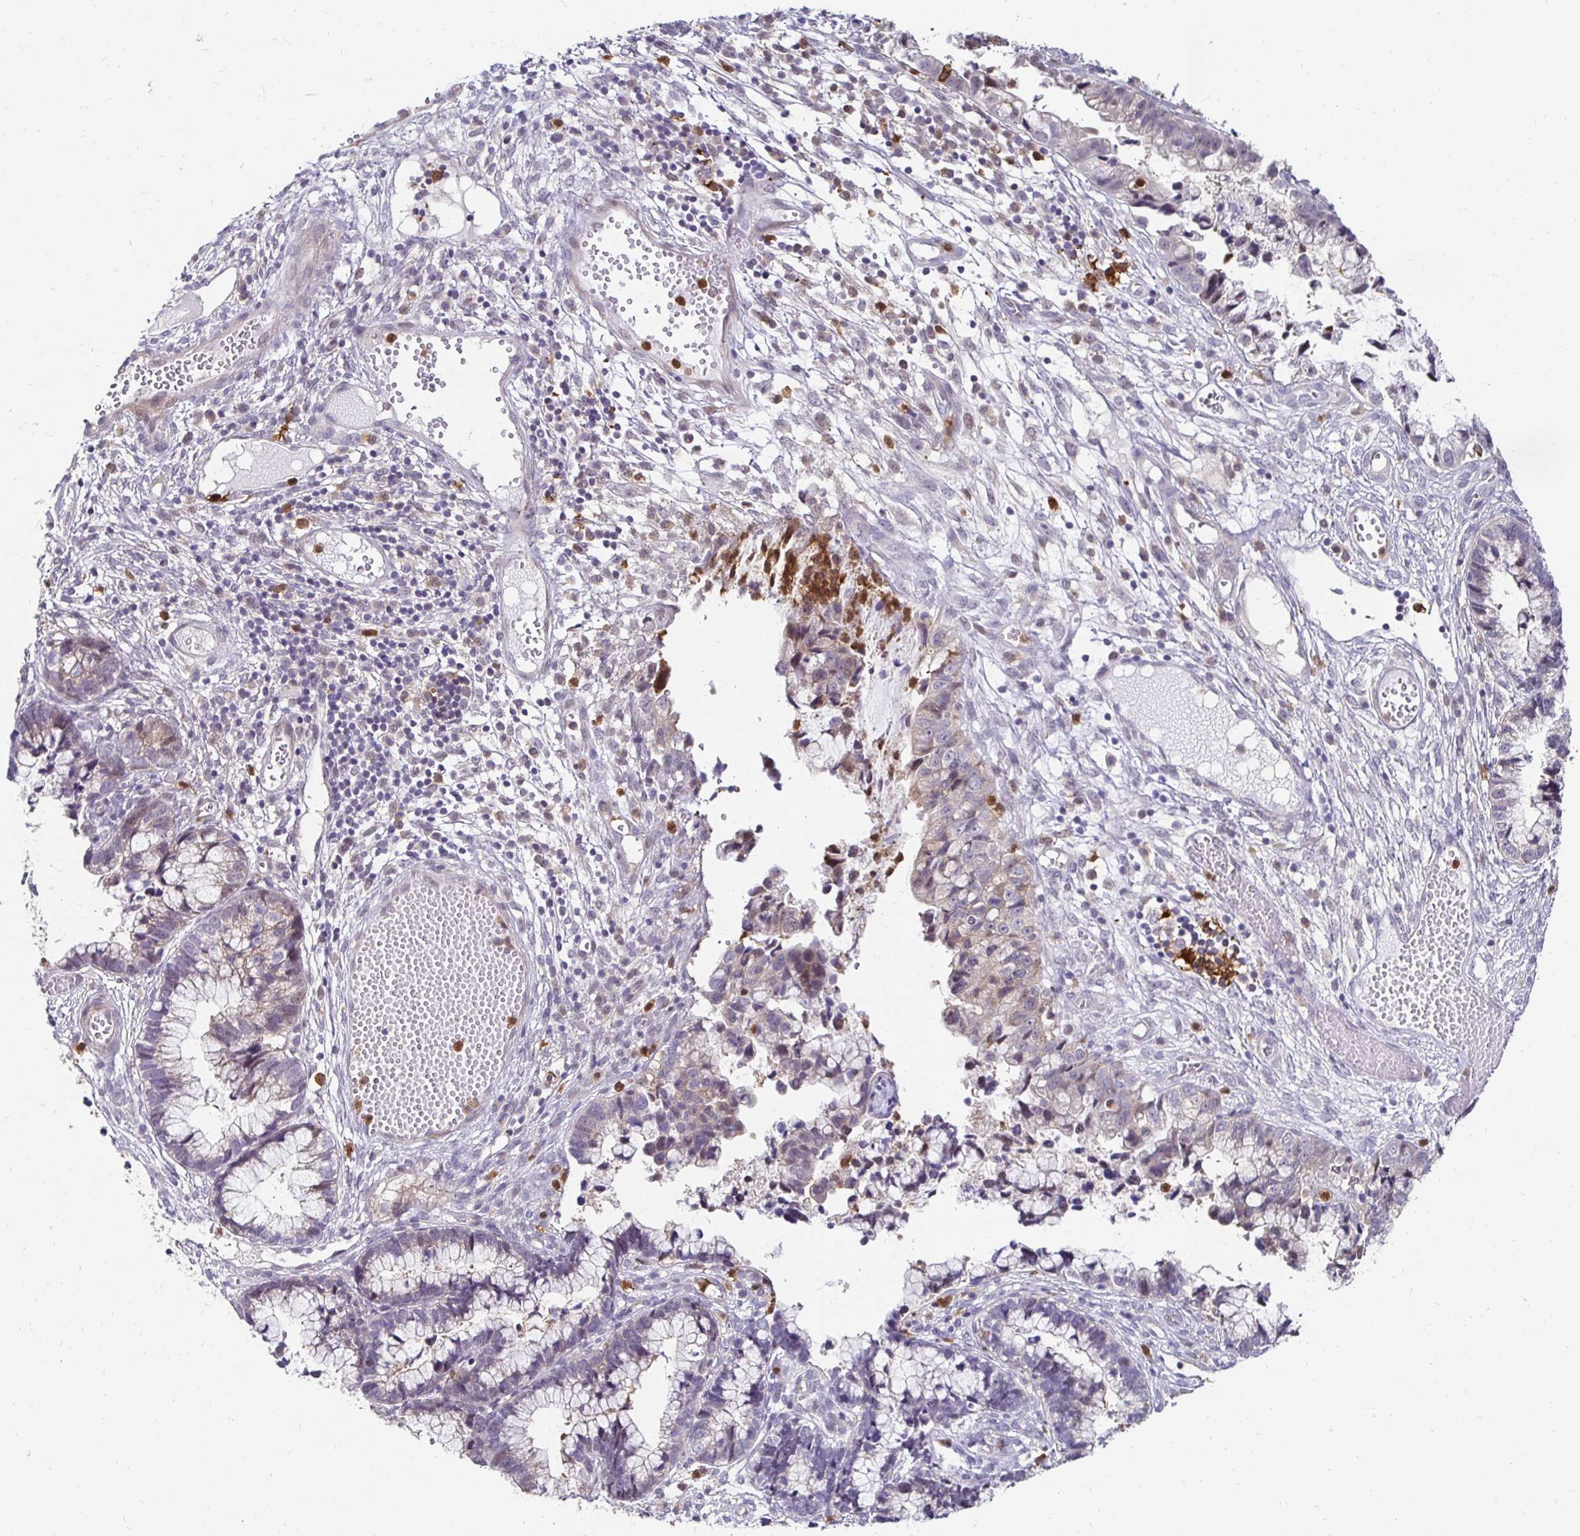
{"staining": {"intensity": "moderate", "quantity": "<25%", "location": "cytoplasmic/membranous"}, "tissue": "cervical cancer", "cell_type": "Tumor cells", "image_type": "cancer", "snomed": [{"axis": "morphology", "description": "Adenocarcinoma, NOS"}, {"axis": "topography", "description": "Cervix"}], "caption": "This is an image of IHC staining of adenocarcinoma (cervical), which shows moderate positivity in the cytoplasmic/membranous of tumor cells.", "gene": "PADI2", "patient": {"sex": "female", "age": 44}}